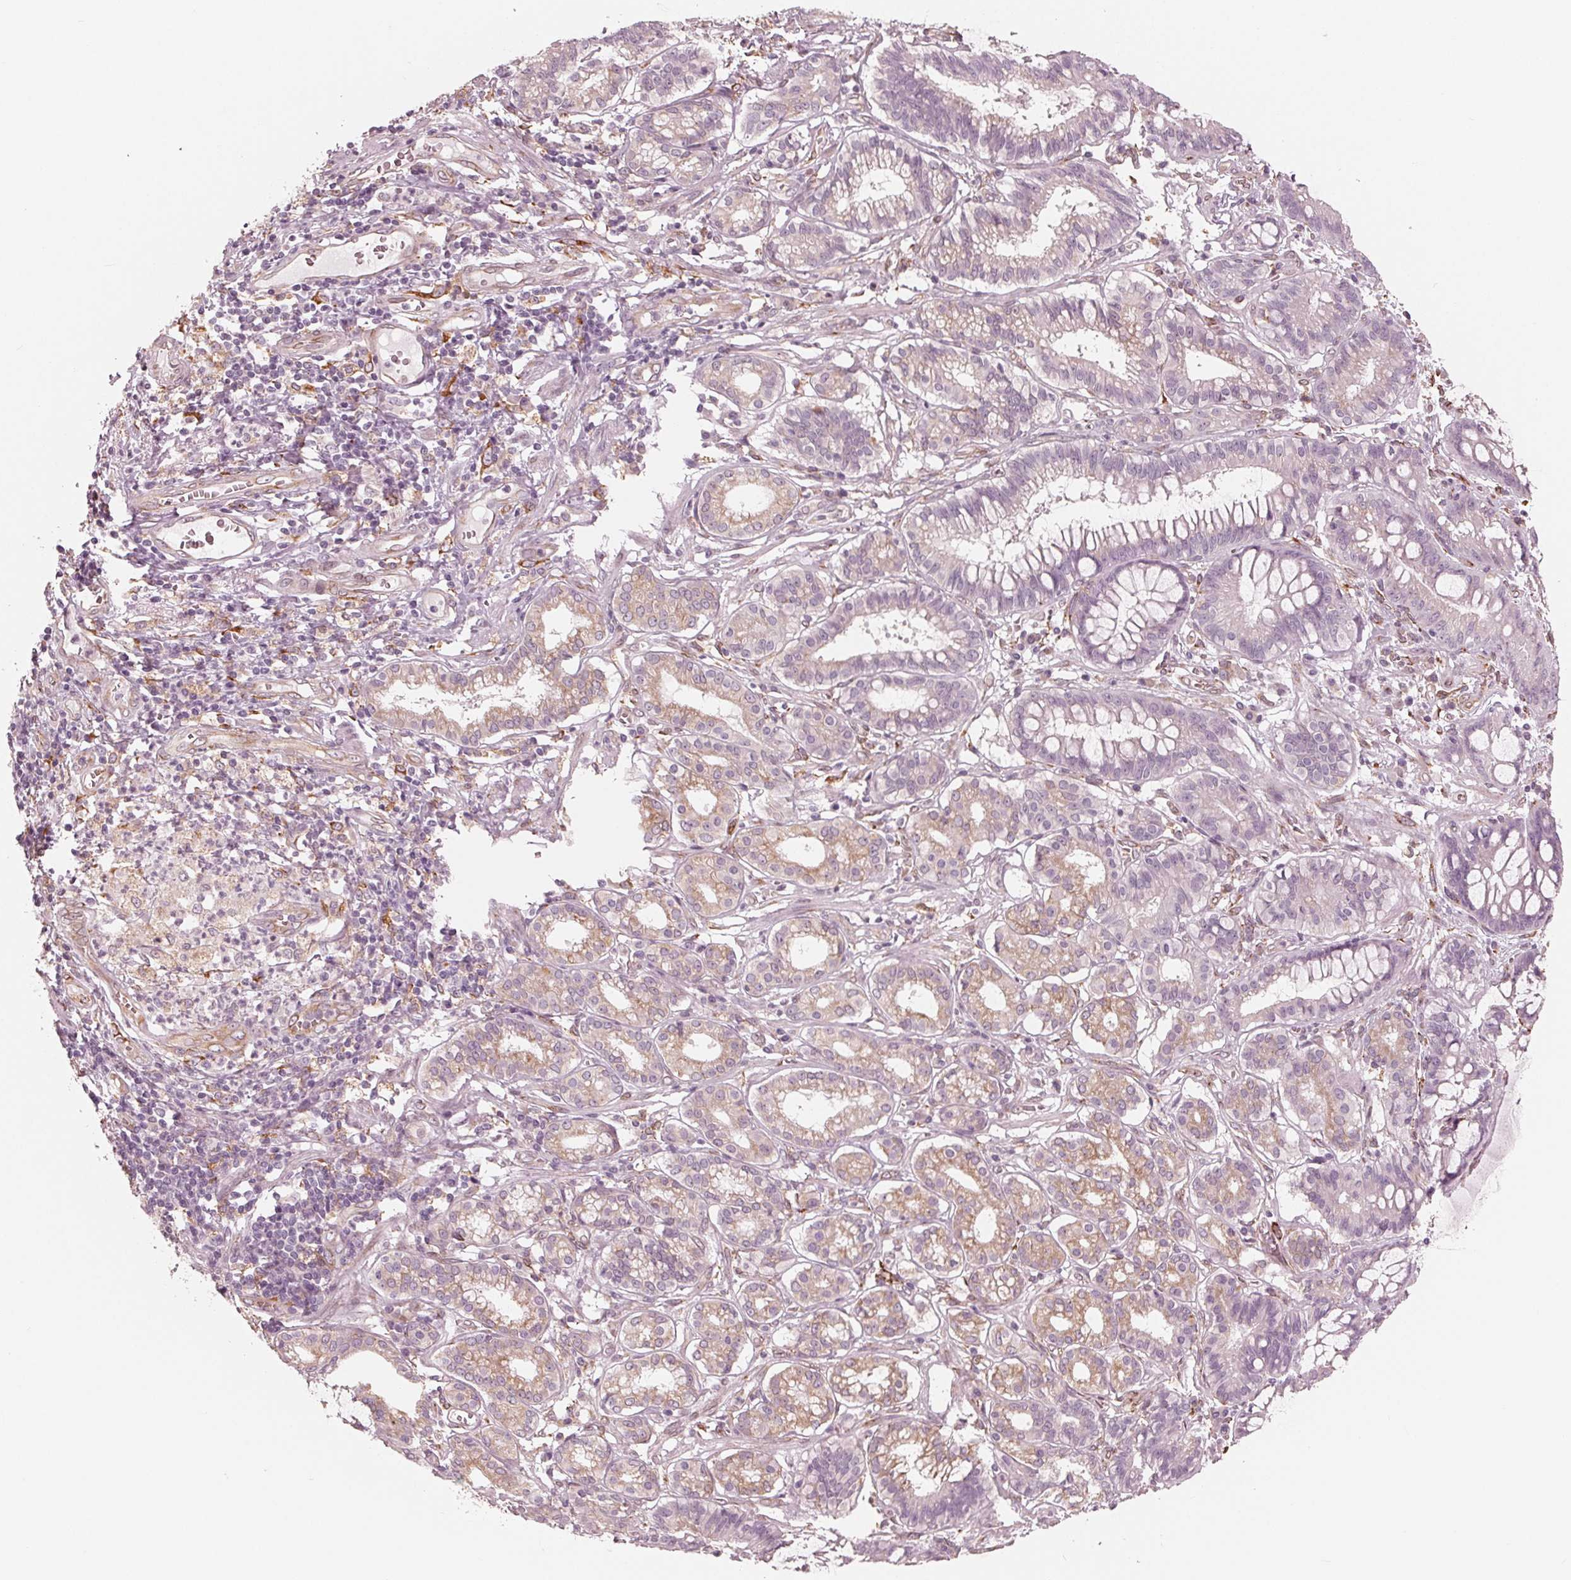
{"staining": {"intensity": "weak", "quantity": "<25%", "location": "cytoplasmic/membranous"}, "tissue": "stomach cancer", "cell_type": "Tumor cells", "image_type": "cancer", "snomed": [{"axis": "morphology", "description": "Normal tissue, NOS"}, {"axis": "morphology", "description": "Adenocarcinoma, NOS"}, {"axis": "topography", "description": "Esophagus"}, {"axis": "topography", "description": "Stomach, upper"}], "caption": "Image shows no significant protein positivity in tumor cells of stomach adenocarcinoma.", "gene": "IKBIP", "patient": {"sex": "male", "age": 74}}